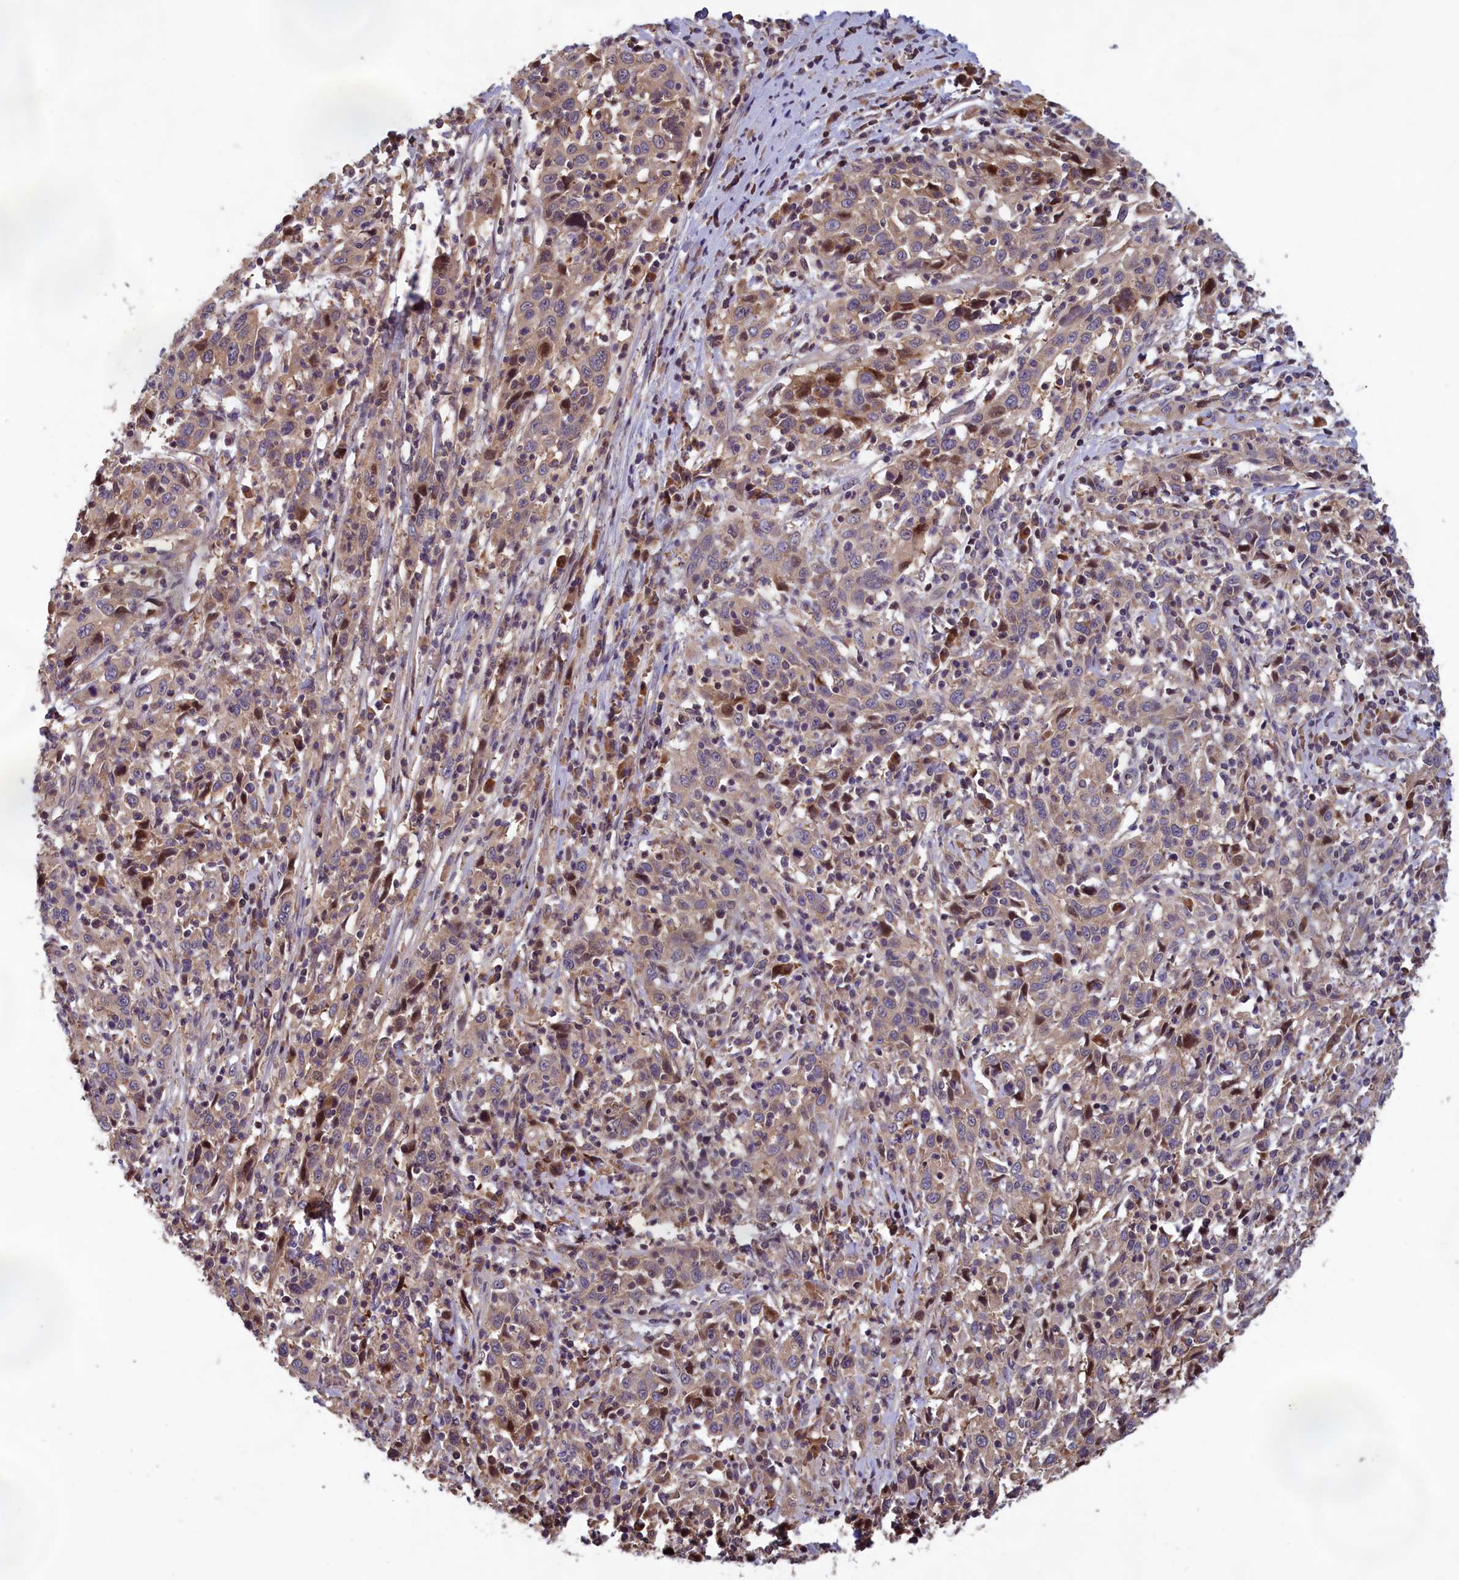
{"staining": {"intensity": "weak", "quantity": "25%-75%", "location": "cytoplasmic/membranous"}, "tissue": "cervical cancer", "cell_type": "Tumor cells", "image_type": "cancer", "snomed": [{"axis": "morphology", "description": "Squamous cell carcinoma, NOS"}, {"axis": "topography", "description": "Cervix"}], "caption": "IHC (DAB) staining of human cervical squamous cell carcinoma demonstrates weak cytoplasmic/membranous protein staining in approximately 25%-75% of tumor cells.", "gene": "CCDC15", "patient": {"sex": "female", "age": 46}}